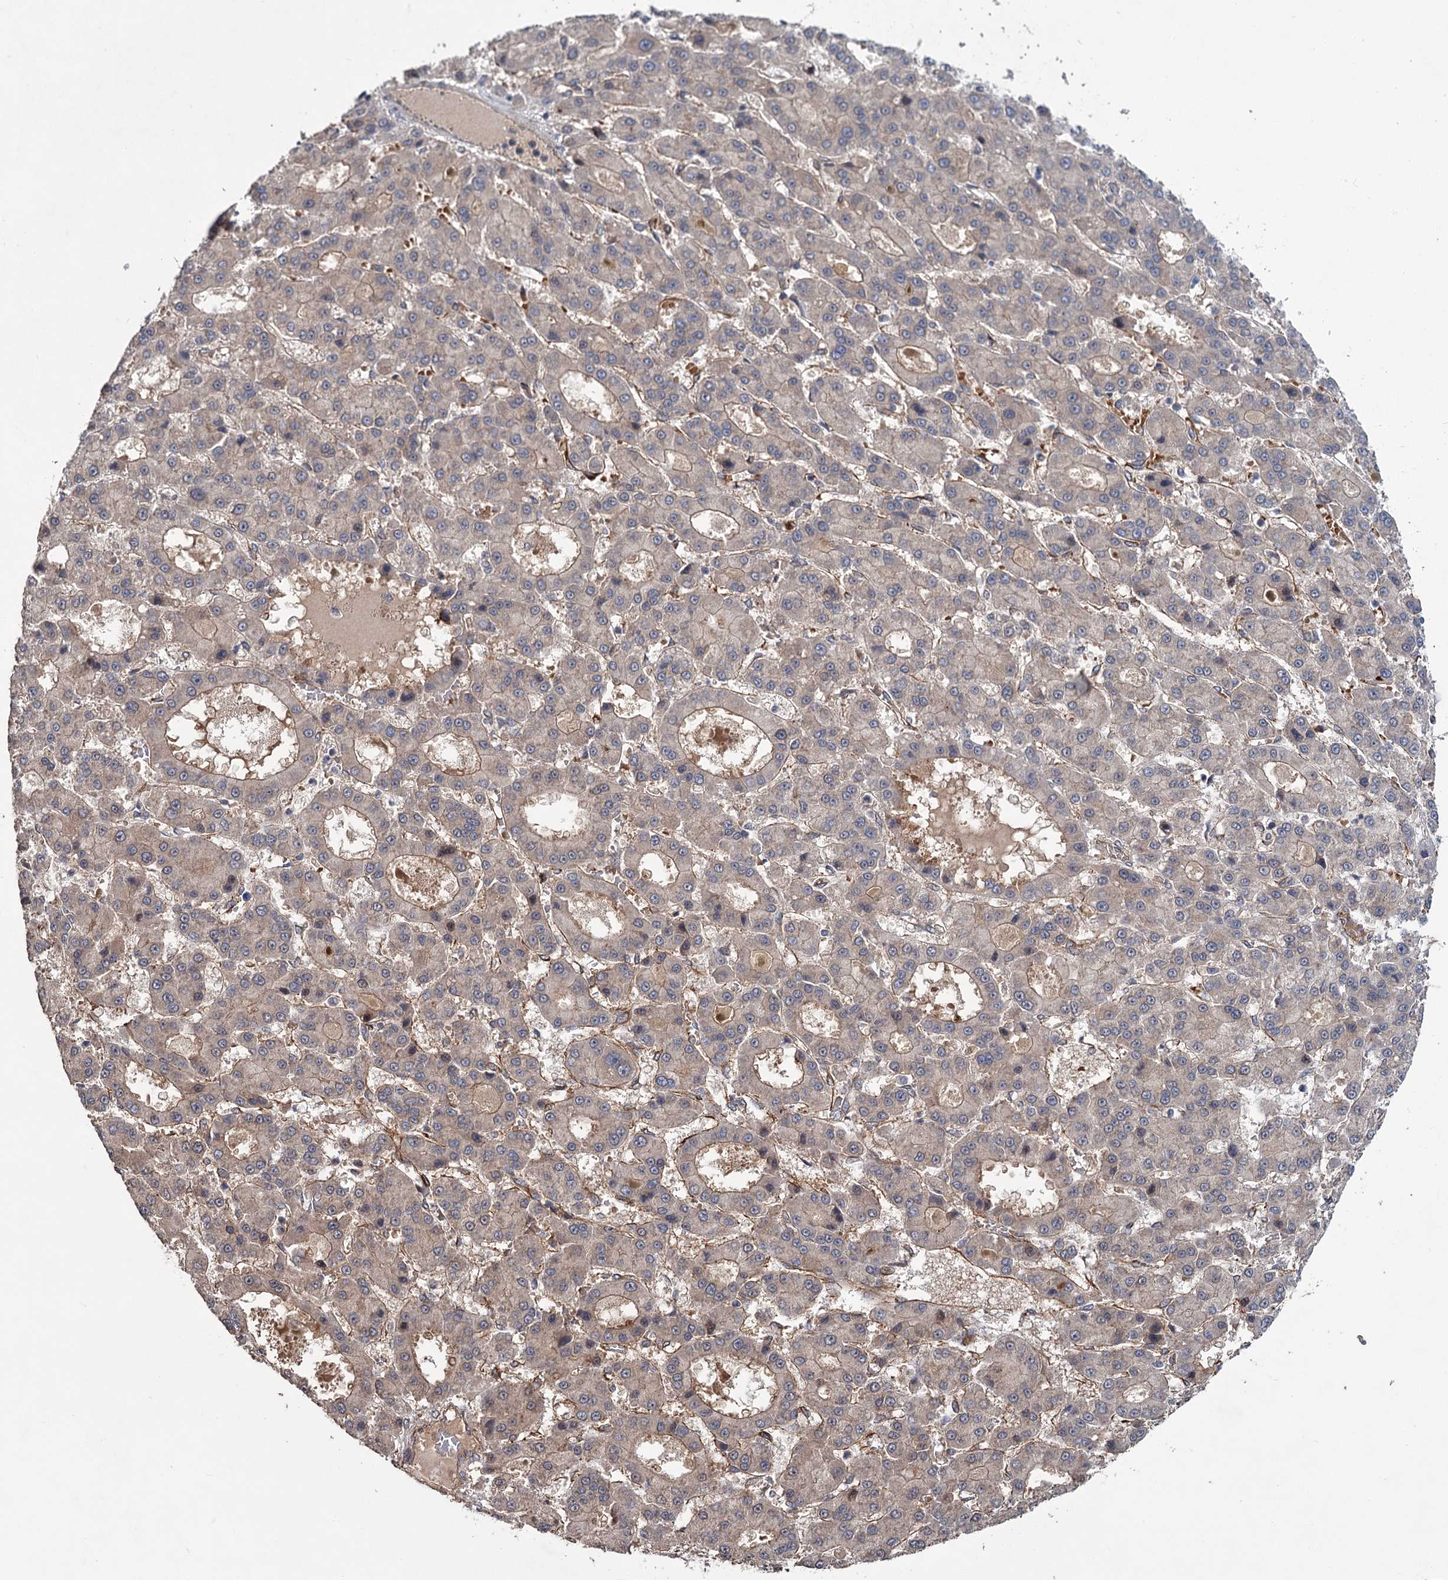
{"staining": {"intensity": "weak", "quantity": "25%-75%", "location": "cytoplasmic/membranous"}, "tissue": "liver cancer", "cell_type": "Tumor cells", "image_type": "cancer", "snomed": [{"axis": "morphology", "description": "Carcinoma, Hepatocellular, NOS"}, {"axis": "topography", "description": "Liver"}], "caption": "This photomicrograph reveals liver hepatocellular carcinoma stained with immunohistochemistry (IHC) to label a protein in brown. The cytoplasmic/membranous of tumor cells show weak positivity for the protein. Nuclei are counter-stained blue.", "gene": "PKN2", "patient": {"sex": "male", "age": 70}}